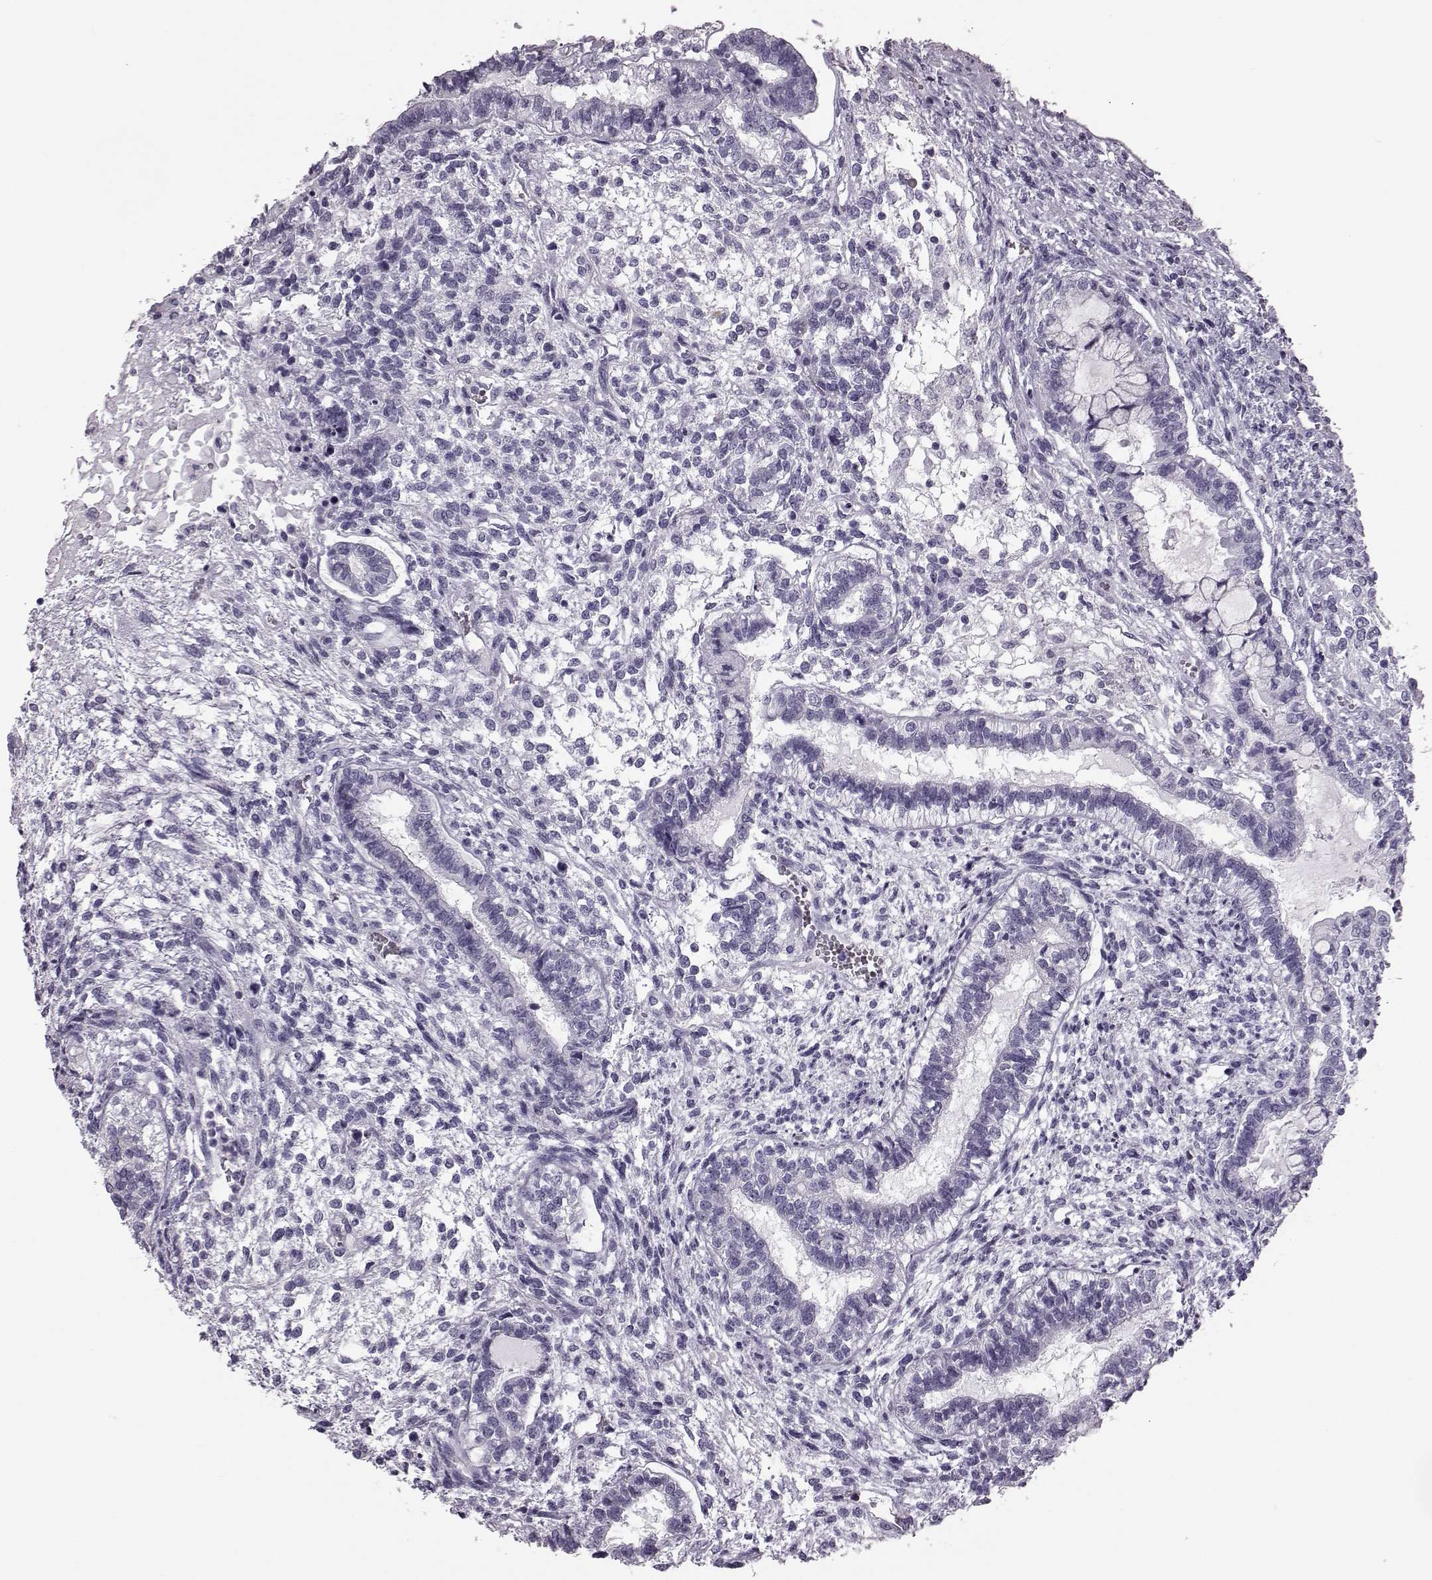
{"staining": {"intensity": "negative", "quantity": "none", "location": "none"}, "tissue": "testis cancer", "cell_type": "Tumor cells", "image_type": "cancer", "snomed": [{"axis": "morphology", "description": "Carcinoma, Embryonal, NOS"}, {"axis": "topography", "description": "Testis"}], "caption": "The micrograph demonstrates no significant staining in tumor cells of testis cancer. The staining is performed using DAB (3,3'-diaminobenzidine) brown chromogen with nuclei counter-stained in using hematoxylin.", "gene": "JSRP1", "patient": {"sex": "male", "age": 37}}